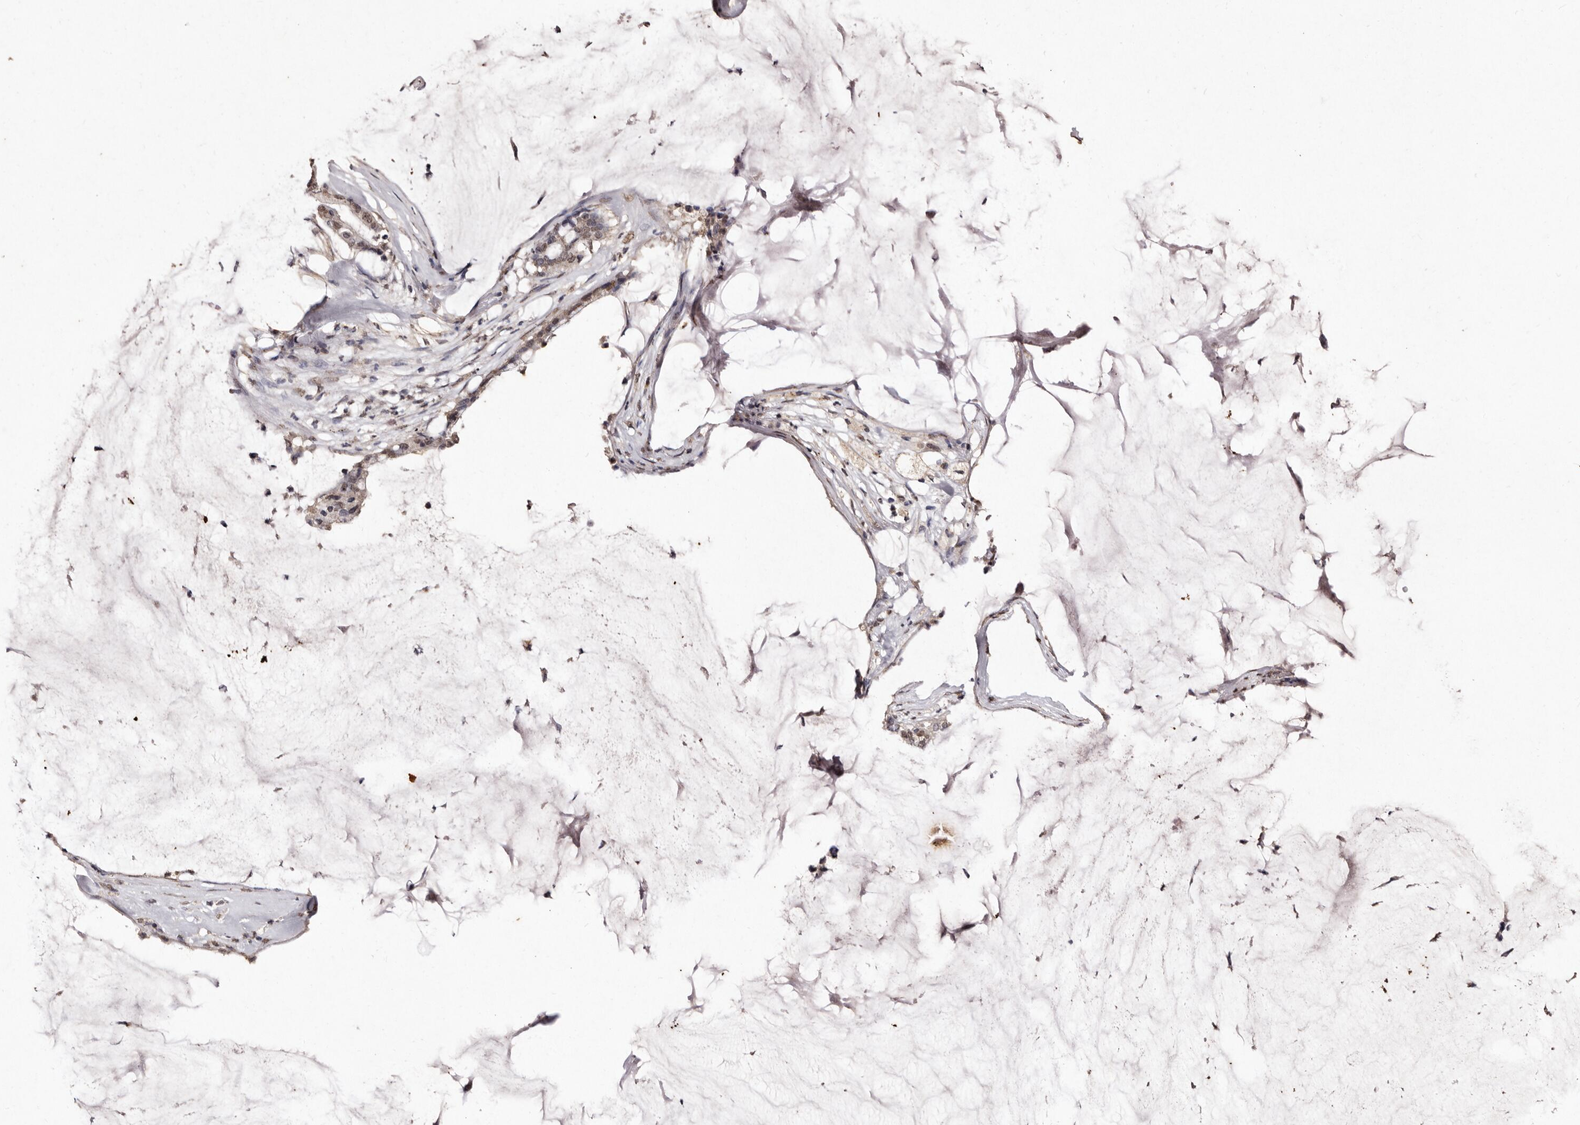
{"staining": {"intensity": "moderate", "quantity": ">75%", "location": "nuclear"}, "tissue": "pancreatic cancer", "cell_type": "Tumor cells", "image_type": "cancer", "snomed": [{"axis": "morphology", "description": "Adenocarcinoma, NOS"}, {"axis": "topography", "description": "Pancreas"}], "caption": "Immunohistochemical staining of pancreatic cancer (adenocarcinoma) exhibits medium levels of moderate nuclear protein expression in about >75% of tumor cells.", "gene": "ERBB4", "patient": {"sex": "male", "age": 41}}